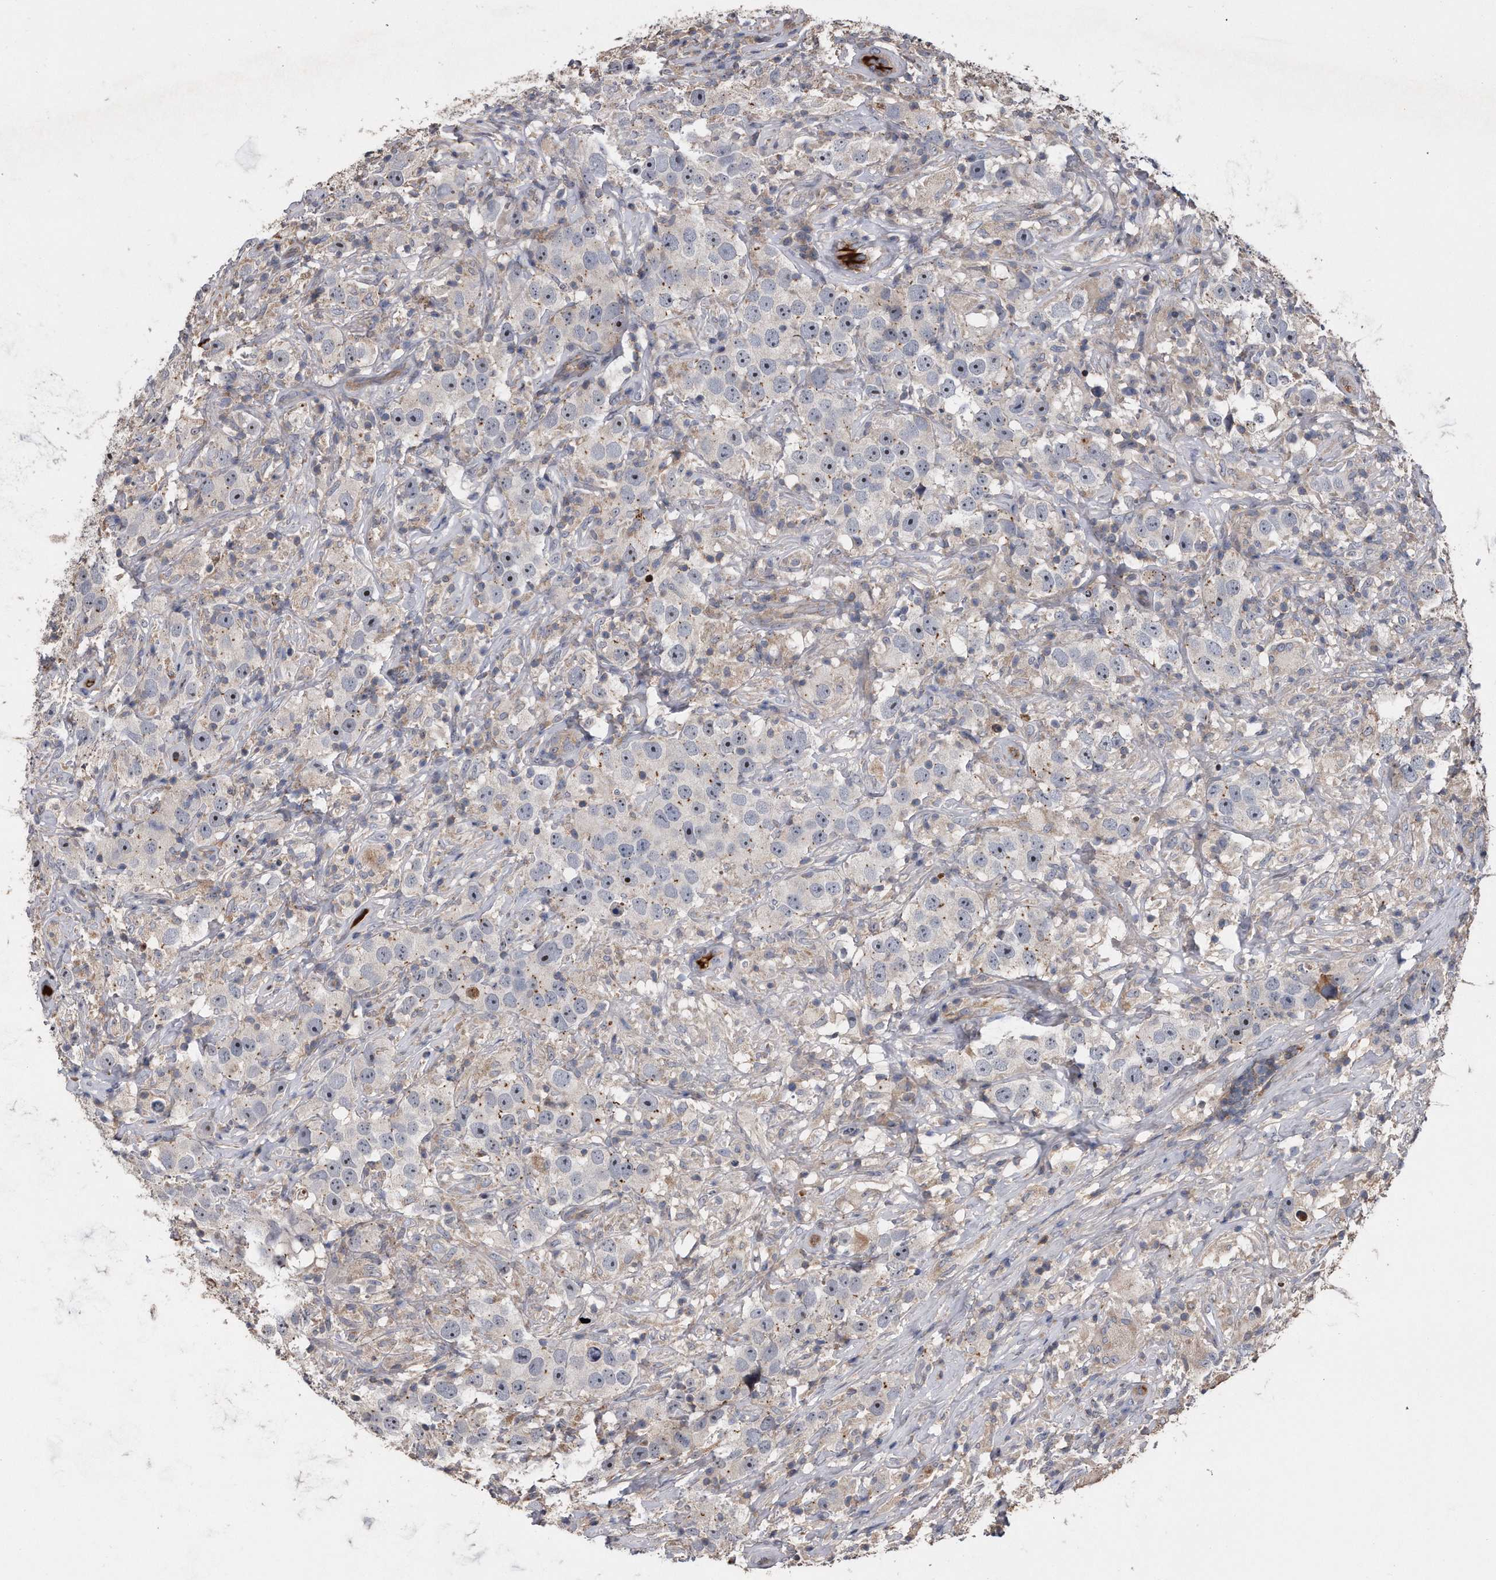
{"staining": {"intensity": "negative", "quantity": "none", "location": "none"}, "tissue": "testis cancer", "cell_type": "Tumor cells", "image_type": "cancer", "snomed": [{"axis": "morphology", "description": "Seminoma, NOS"}, {"axis": "topography", "description": "Testis"}], "caption": "Testis cancer stained for a protein using immunohistochemistry (IHC) shows no positivity tumor cells.", "gene": "KCND3", "patient": {"sex": "male", "age": 49}}